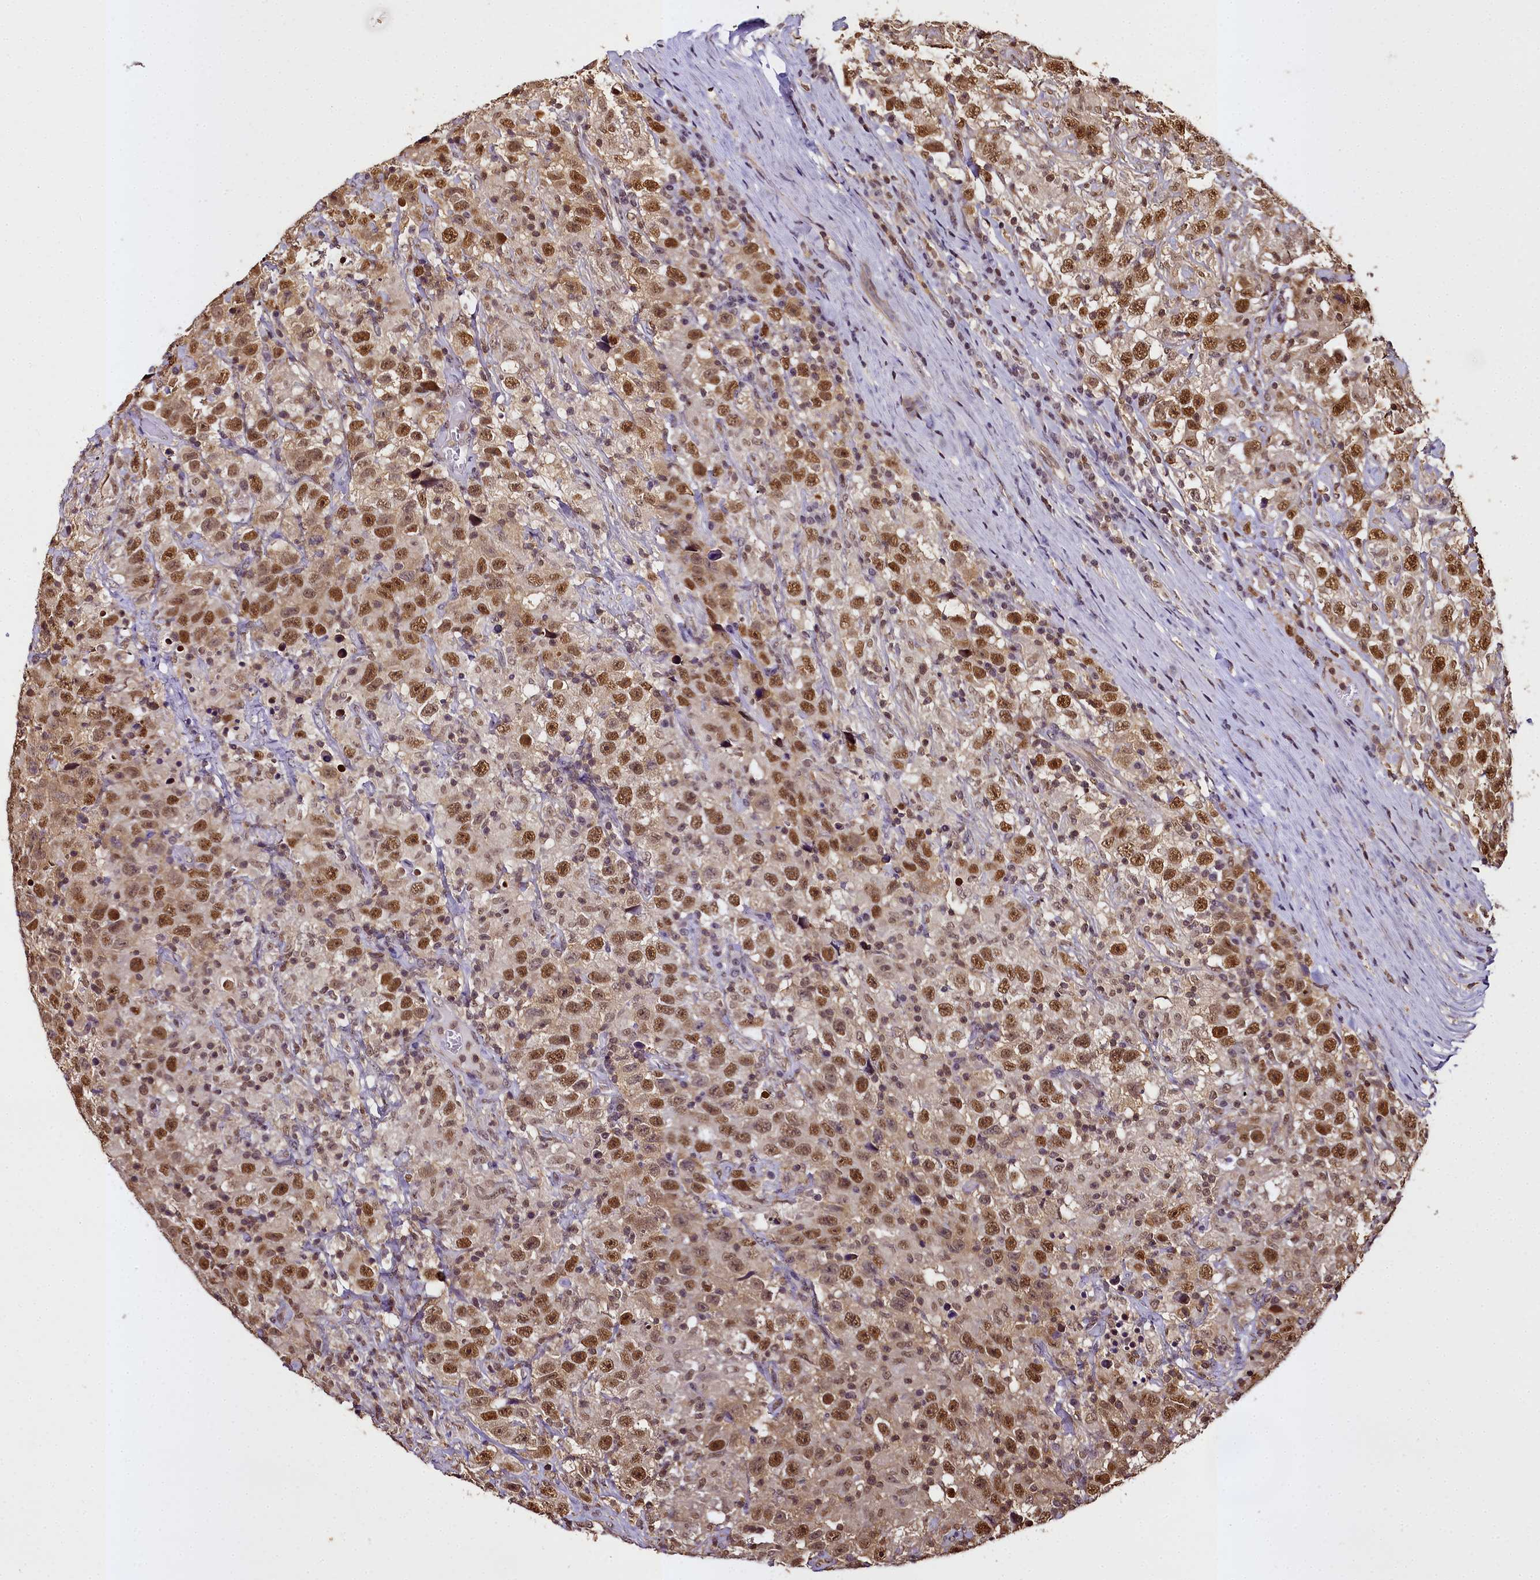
{"staining": {"intensity": "strong", "quantity": ">75%", "location": "nuclear"}, "tissue": "testis cancer", "cell_type": "Tumor cells", "image_type": "cancer", "snomed": [{"axis": "morphology", "description": "Seminoma, NOS"}, {"axis": "topography", "description": "Testis"}], "caption": "Protein staining shows strong nuclear staining in approximately >75% of tumor cells in testis seminoma. The protein of interest is stained brown, and the nuclei are stained in blue (DAB (3,3'-diaminobenzidine) IHC with brightfield microscopy, high magnification).", "gene": "PPP4C", "patient": {"sex": "male", "age": 41}}